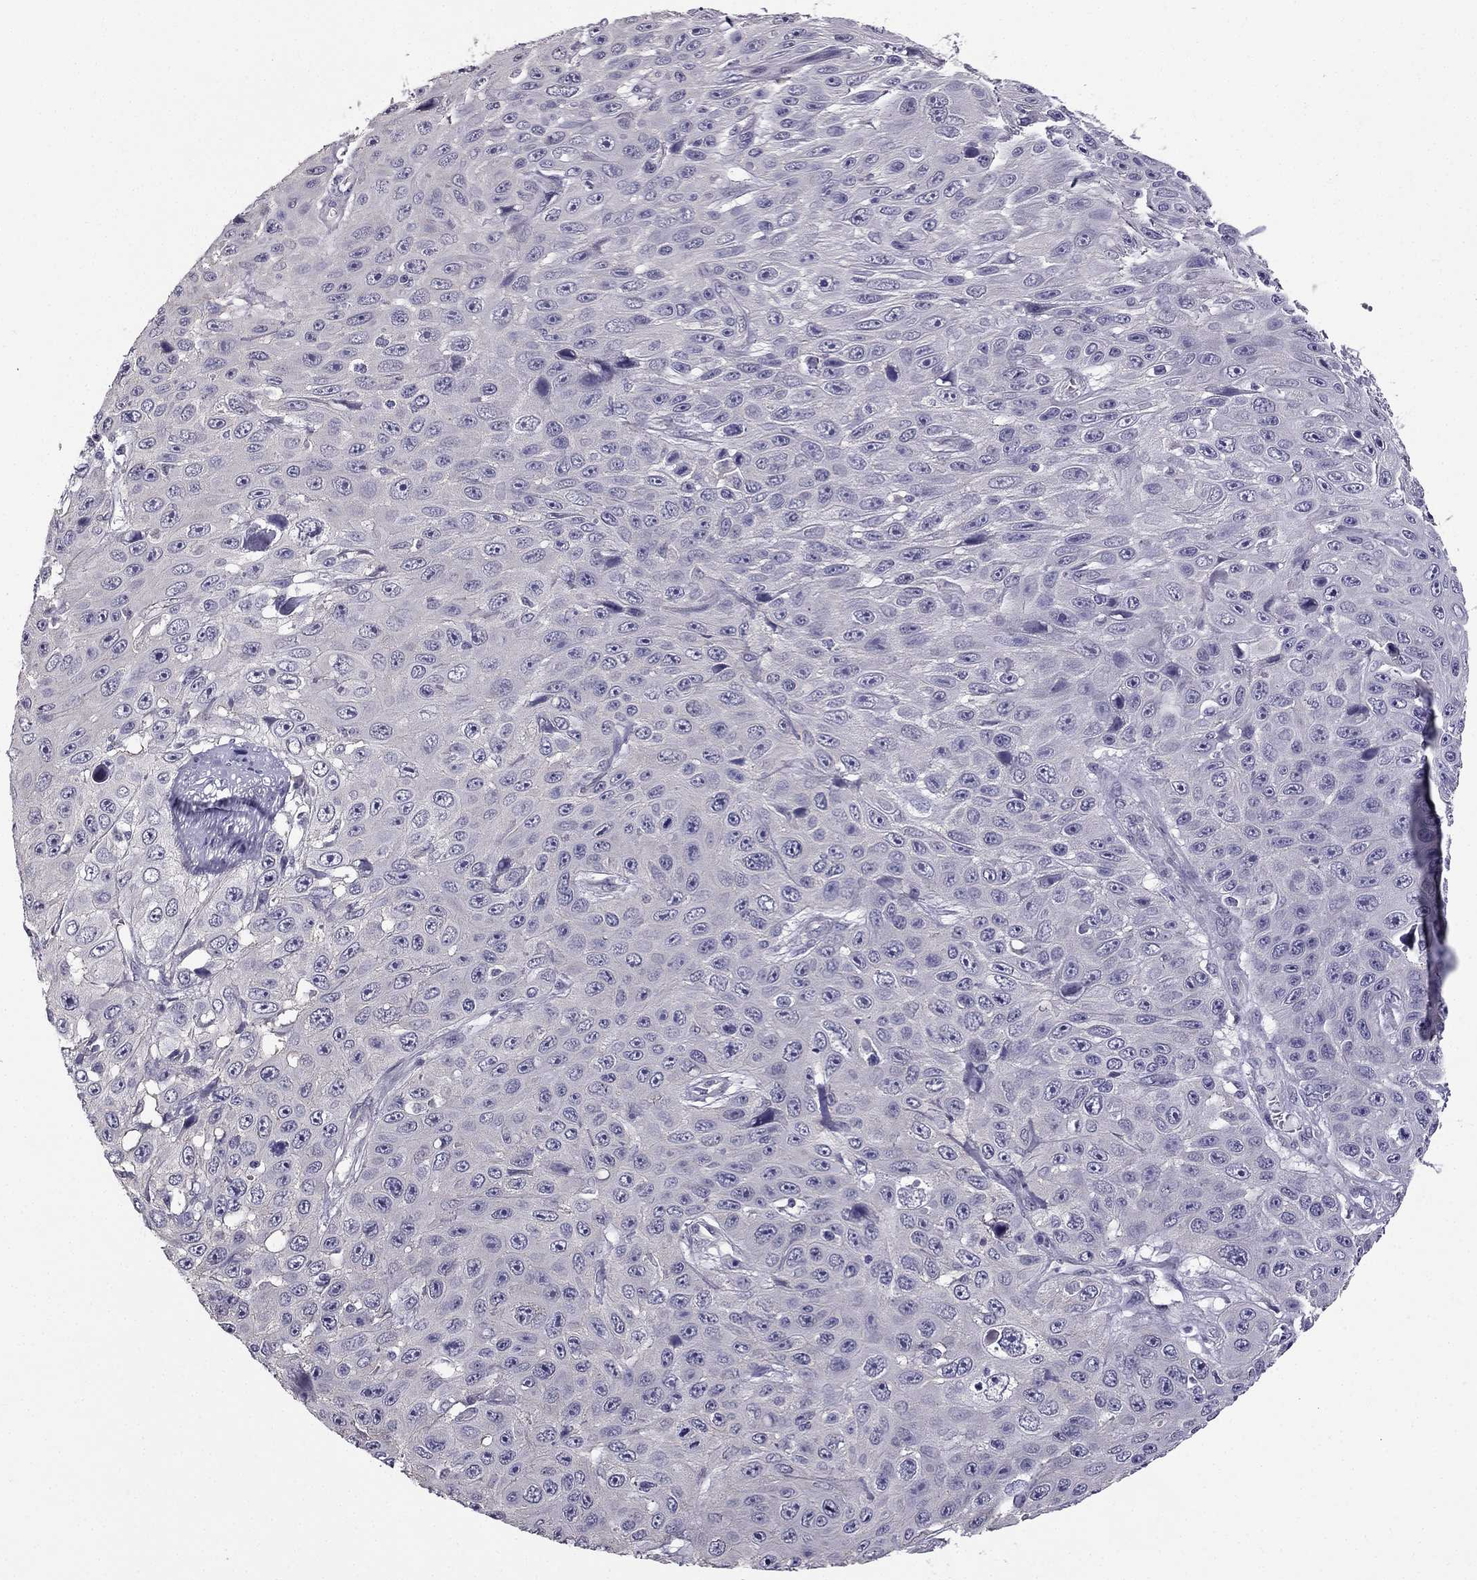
{"staining": {"intensity": "negative", "quantity": "none", "location": "none"}, "tissue": "skin cancer", "cell_type": "Tumor cells", "image_type": "cancer", "snomed": [{"axis": "morphology", "description": "Squamous cell carcinoma, NOS"}, {"axis": "topography", "description": "Skin"}], "caption": "Immunohistochemistry (IHC) photomicrograph of neoplastic tissue: human skin cancer stained with DAB reveals no significant protein positivity in tumor cells. Nuclei are stained in blue.", "gene": "HSFX1", "patient": {"sex": "male", "age": 82}}